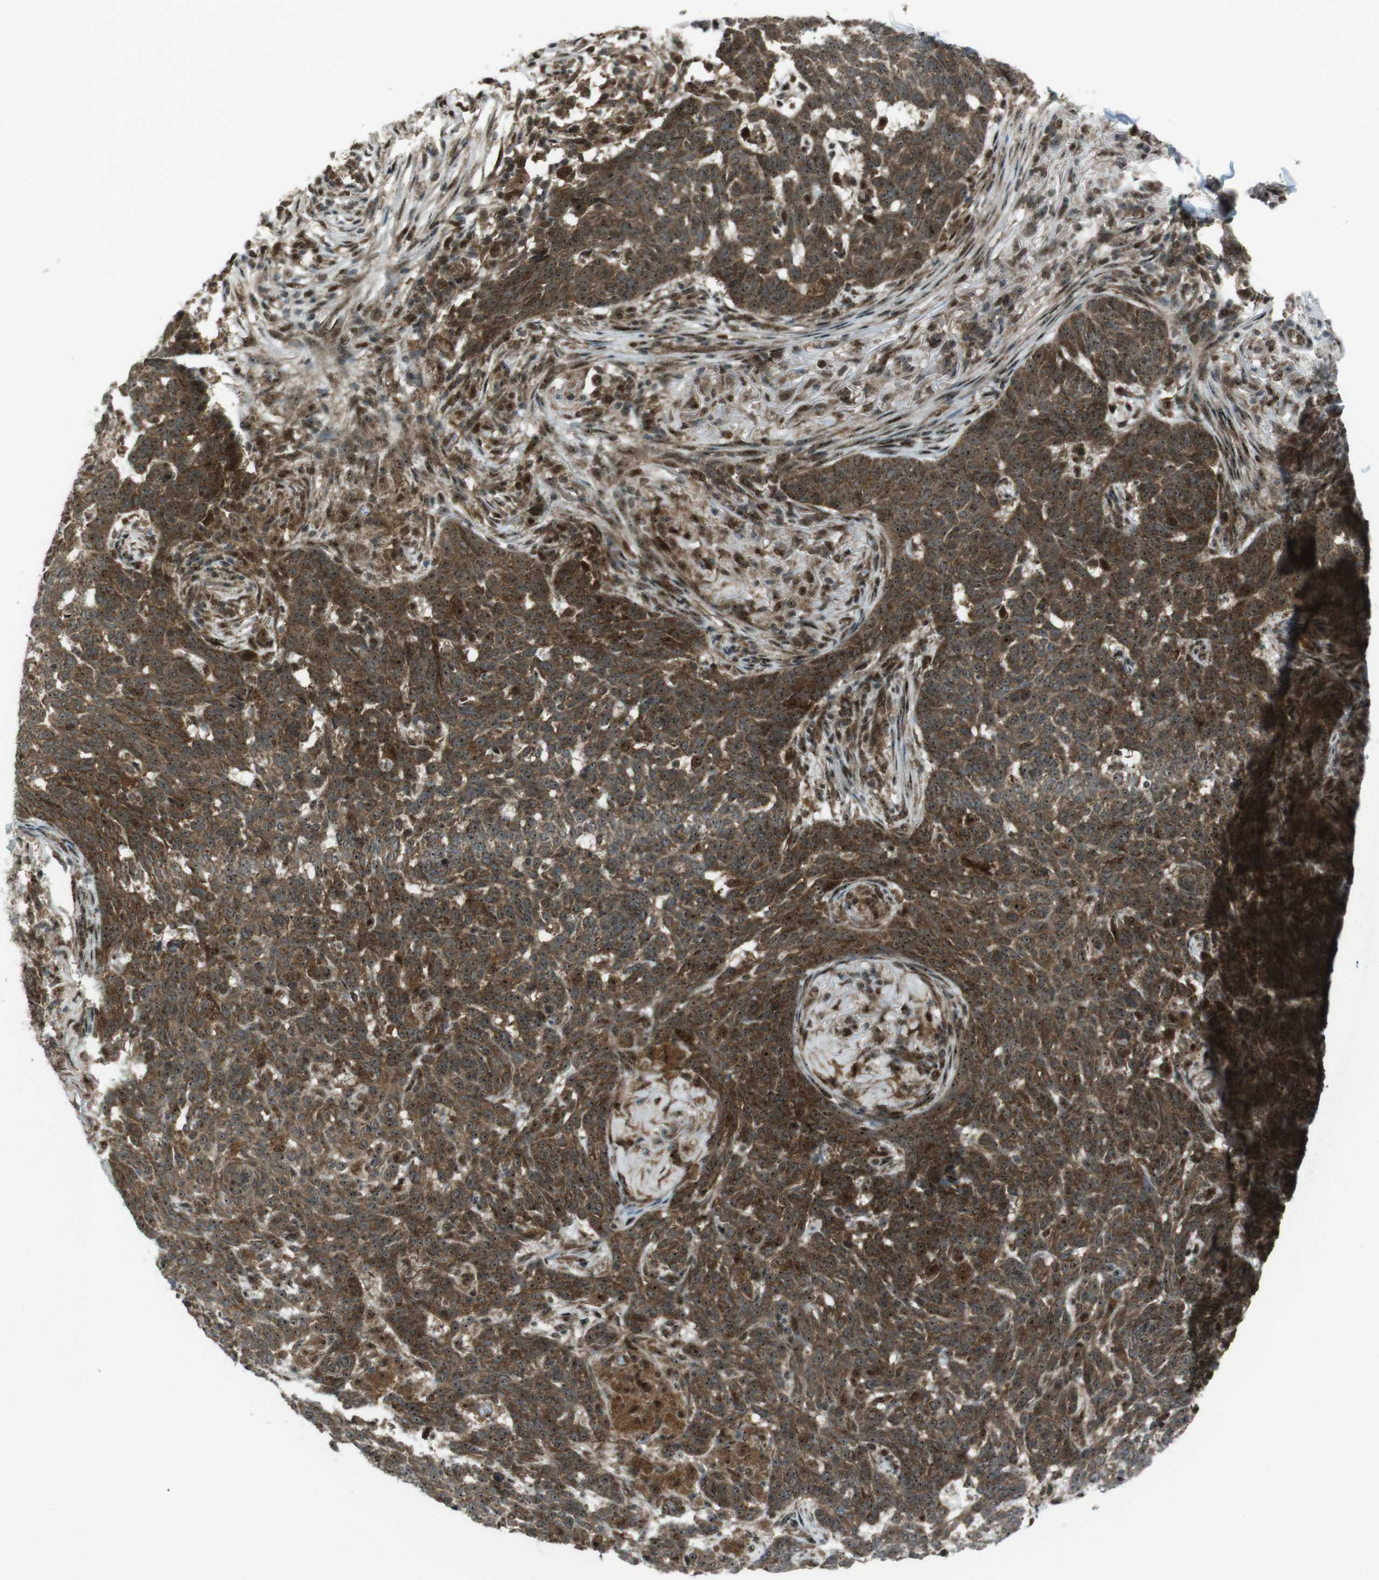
{"staining": {"intensity": "moderate", "quantity": ">75%", "location": "cytoplasmic/membranous,nuclear"}, "tissue": "skin cancer", "cell_type": "Tumor cells", "image_type": "cancer", "snomed": [{"axis": "morphology", "description": "Basal cell carcinoma"}, {"axis": "topography", "description": "Skin"}], "caption": "Protein staining exhibits moderate cytoplasmic/membranous and nuclear staining in approximately >75% of tumor cells in skin cancer. (IHC, brightfield microscopy, high magnification).", "gene": "CSNK1D", "patient": {"sex": "male", "age": 85}}